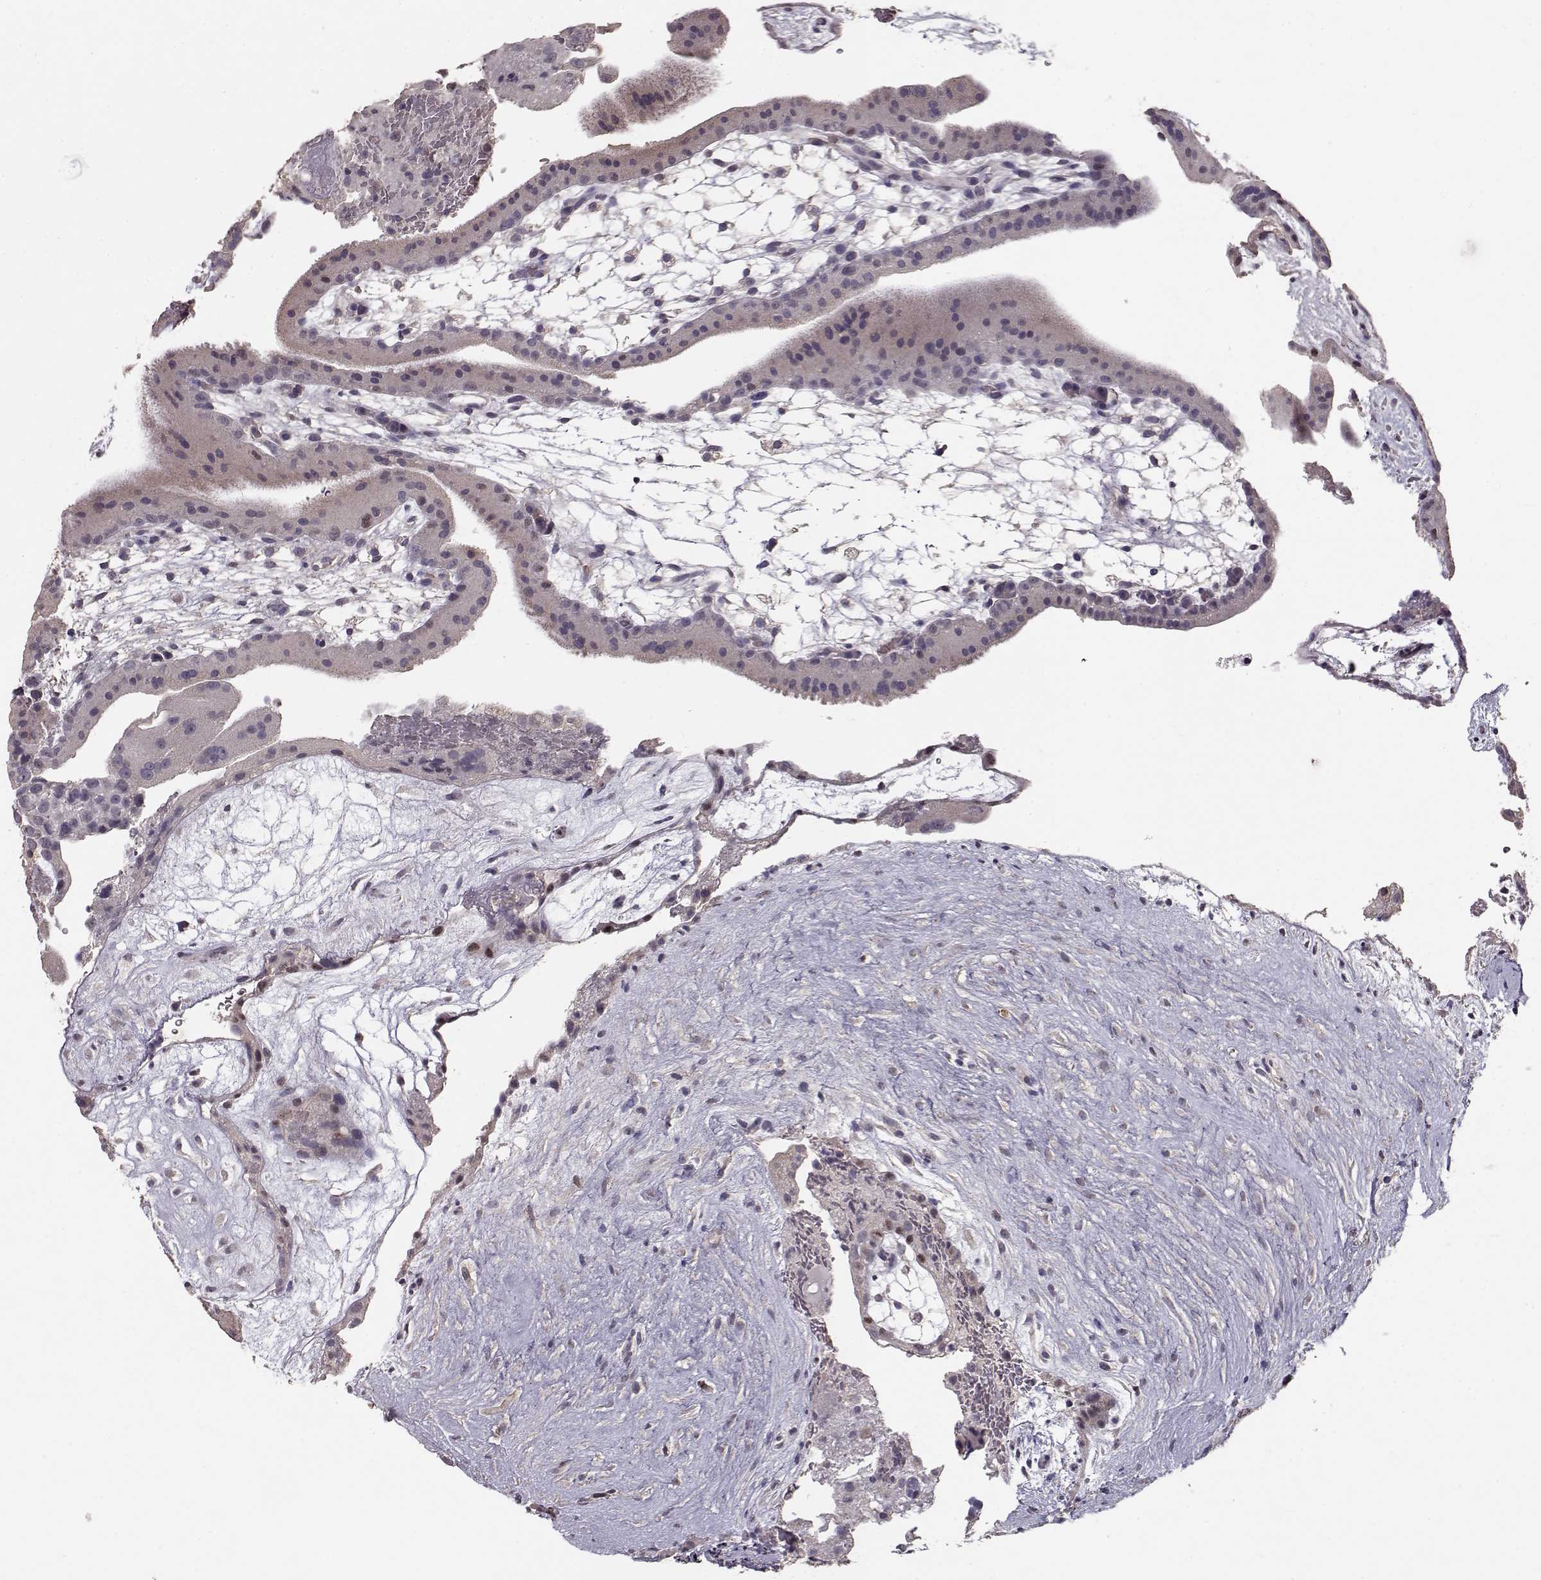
{"staining": {"intensity": "negative", "quantity": "none", "location": "none"}, "tissue": "placenta", "cell_type": "Decidual cells", "image_type": "normal", "snomed": [{"axis": "morphology", "description": "Normal tissue, NOS"}, {"axis": "topography", "description": "Placenta"}], "caption": "This is an immunohistochemistry histopathology image of normal human placenta. There is no expression in decidual cells.", "gene": "PMCH", "patient": {"sex": "female", "age": 19}}